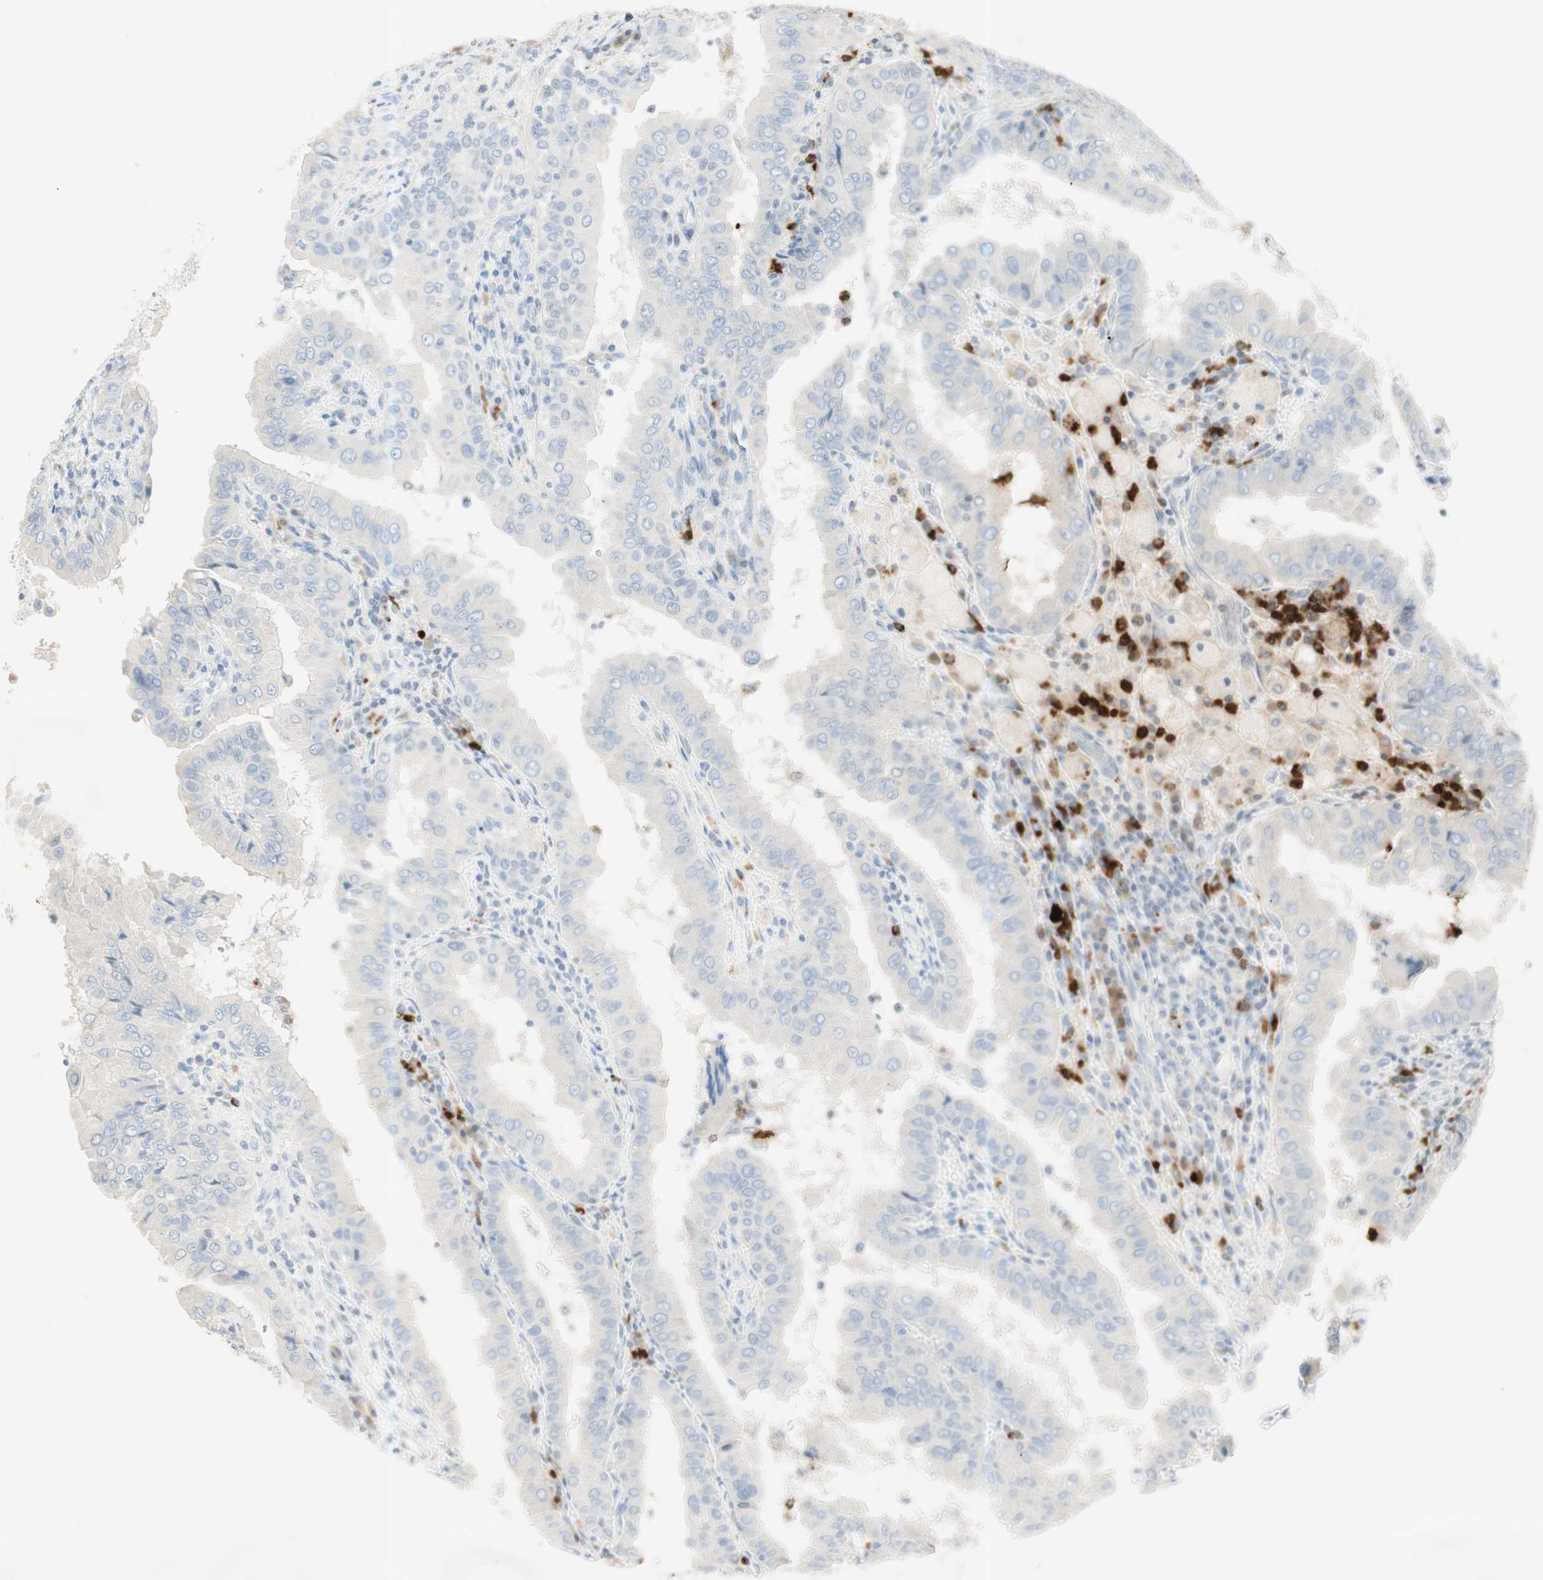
{"staining": {"intensity": "weak", "quantity": "25%-75%", "location": "cytoplasmic/membranous"}, "tissue": "thyroid cancer", "cell_type": "Tumor cells", "image_type": "cancer", "snomed": [{"axis": "morphology", "description": "Papillary adenocarcinoma, NOS"}, {"axis": "topography", "description": "Thyroid gland"}], "caption": "Thyroid cancer (papillary adenocarcinoma) tissue demonstrates weak cytoplasmic/membranous staining in about 25%-75% of tumor cells, visualized by immunohistochemistry.", "gene": "PRTN3", "patient": {"sex": "male", "age": 33}}